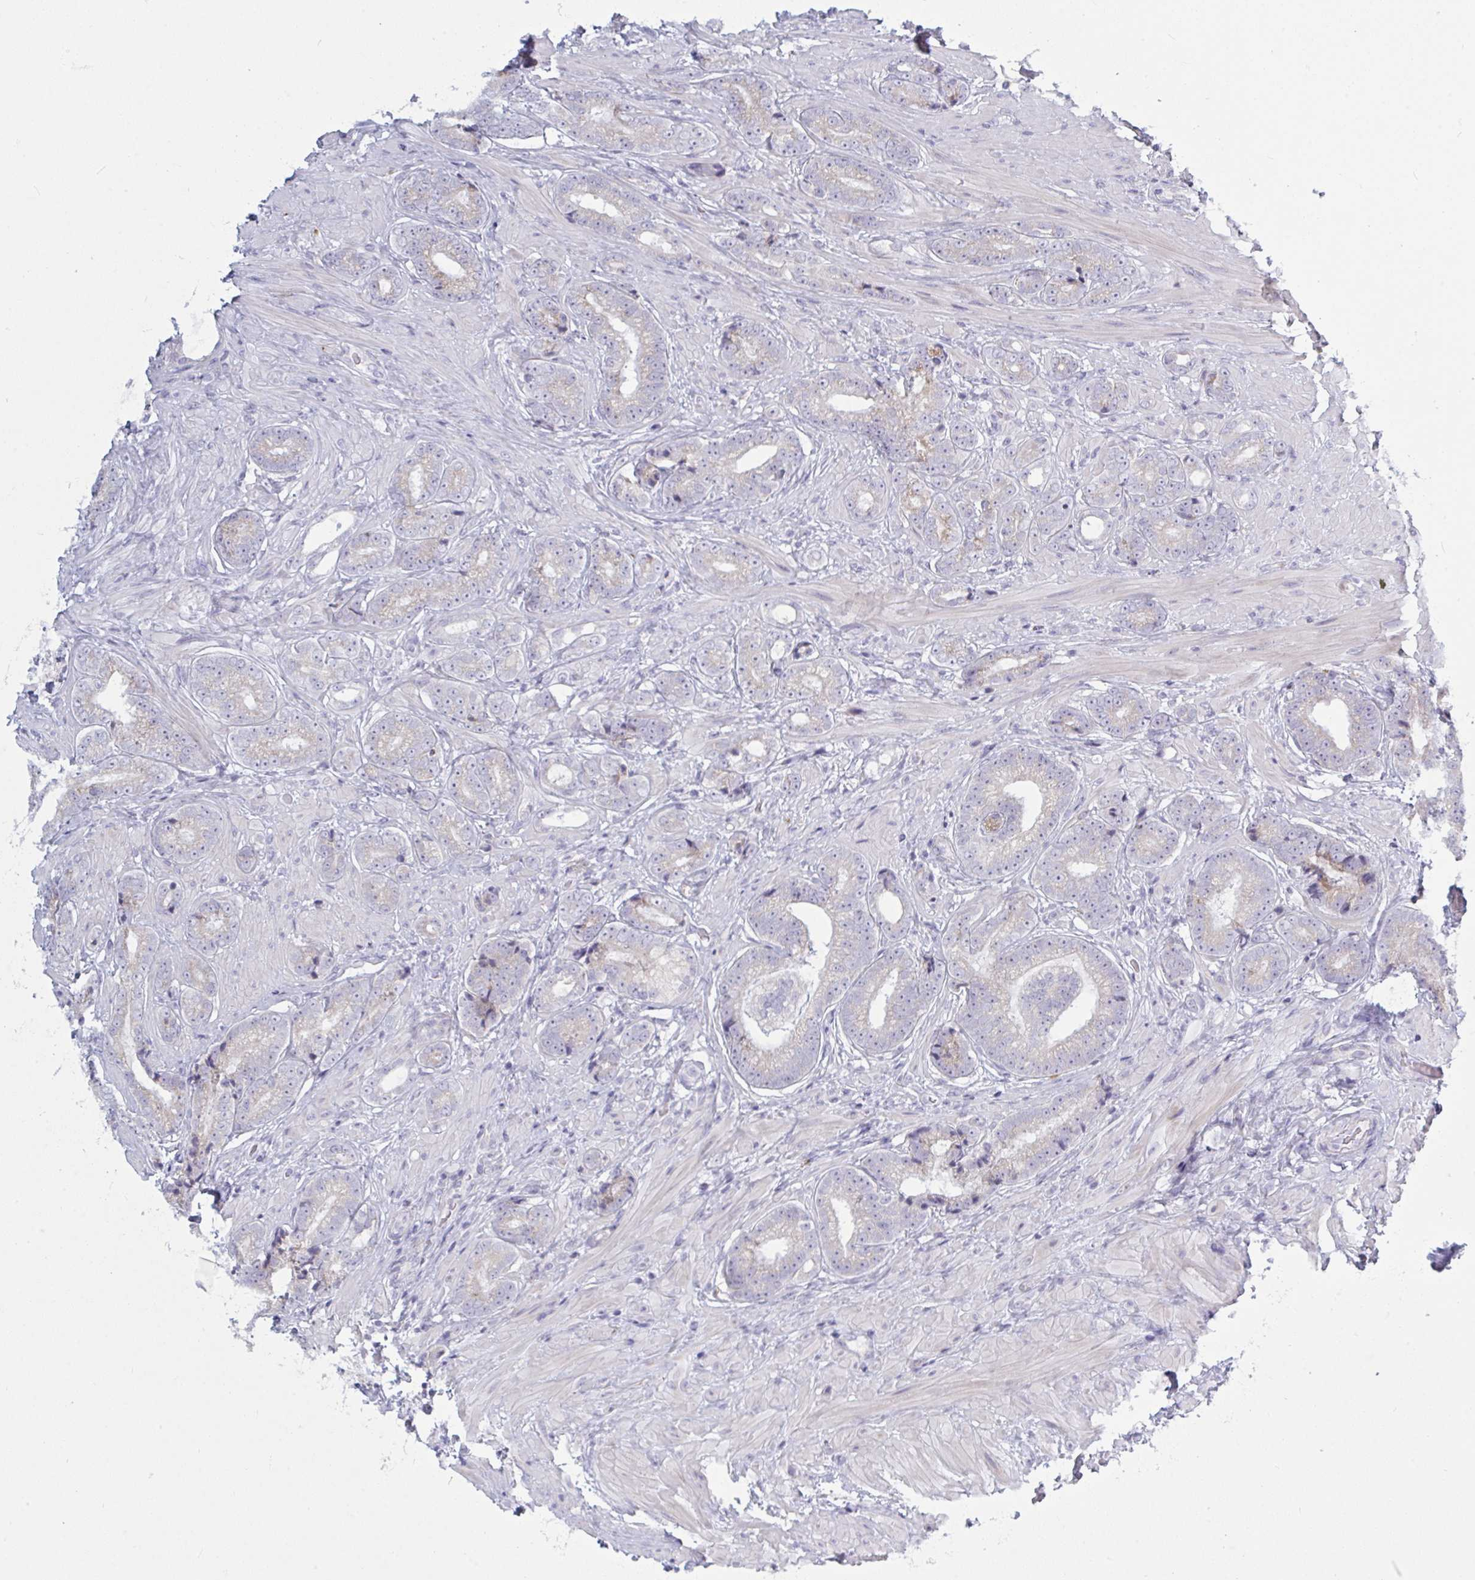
{"staining": {"intensity": "weak", "quantity": "<25%", "location": "cytoplasmic/membranous"}, "tissue": "prostate cancer", "cell_type": "Tumor cells", "image_type": "cancer", "snomed": [{"axis": "morphology", "description": "Adenocarcinoma, Low grade"}, {"axis": "topography", "description": "Prostate"}], "caption": "This is an immunohistochemistry (IHC) photomicrograph of human prostate low-grade adenocarcinoma. There is no staining in tumor cells.", "gene": "ATG9A", "patient": {"sex": "male", "age": 61}}